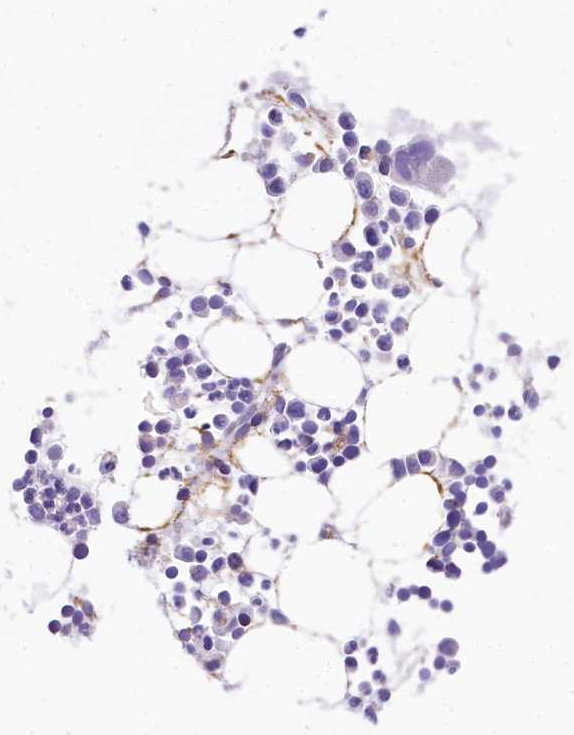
{"staining": {"intensity": "negative", "quantity": "none", "location": "none"}, "tissue": "bone marrow", "cell_type": "Hematopoietic cells", "image_type": "normal", "snomed": [{"axis": "morphology", "description": "Normal tissue, NOS"}, {"axis": "topography", "description": "Bone marrow"}], "caption": "The immunohistochemistry photomicrograph has no significant expression in hematopoietic cells of bone marrow. (DAB (3,3'-diaminobenzidine) immunohistochemistry (IHC) visualized using brightfield microscopy, high magnification).", "gene": "PPIP5K2", "patient": {"sex": "female", "age": 89}}